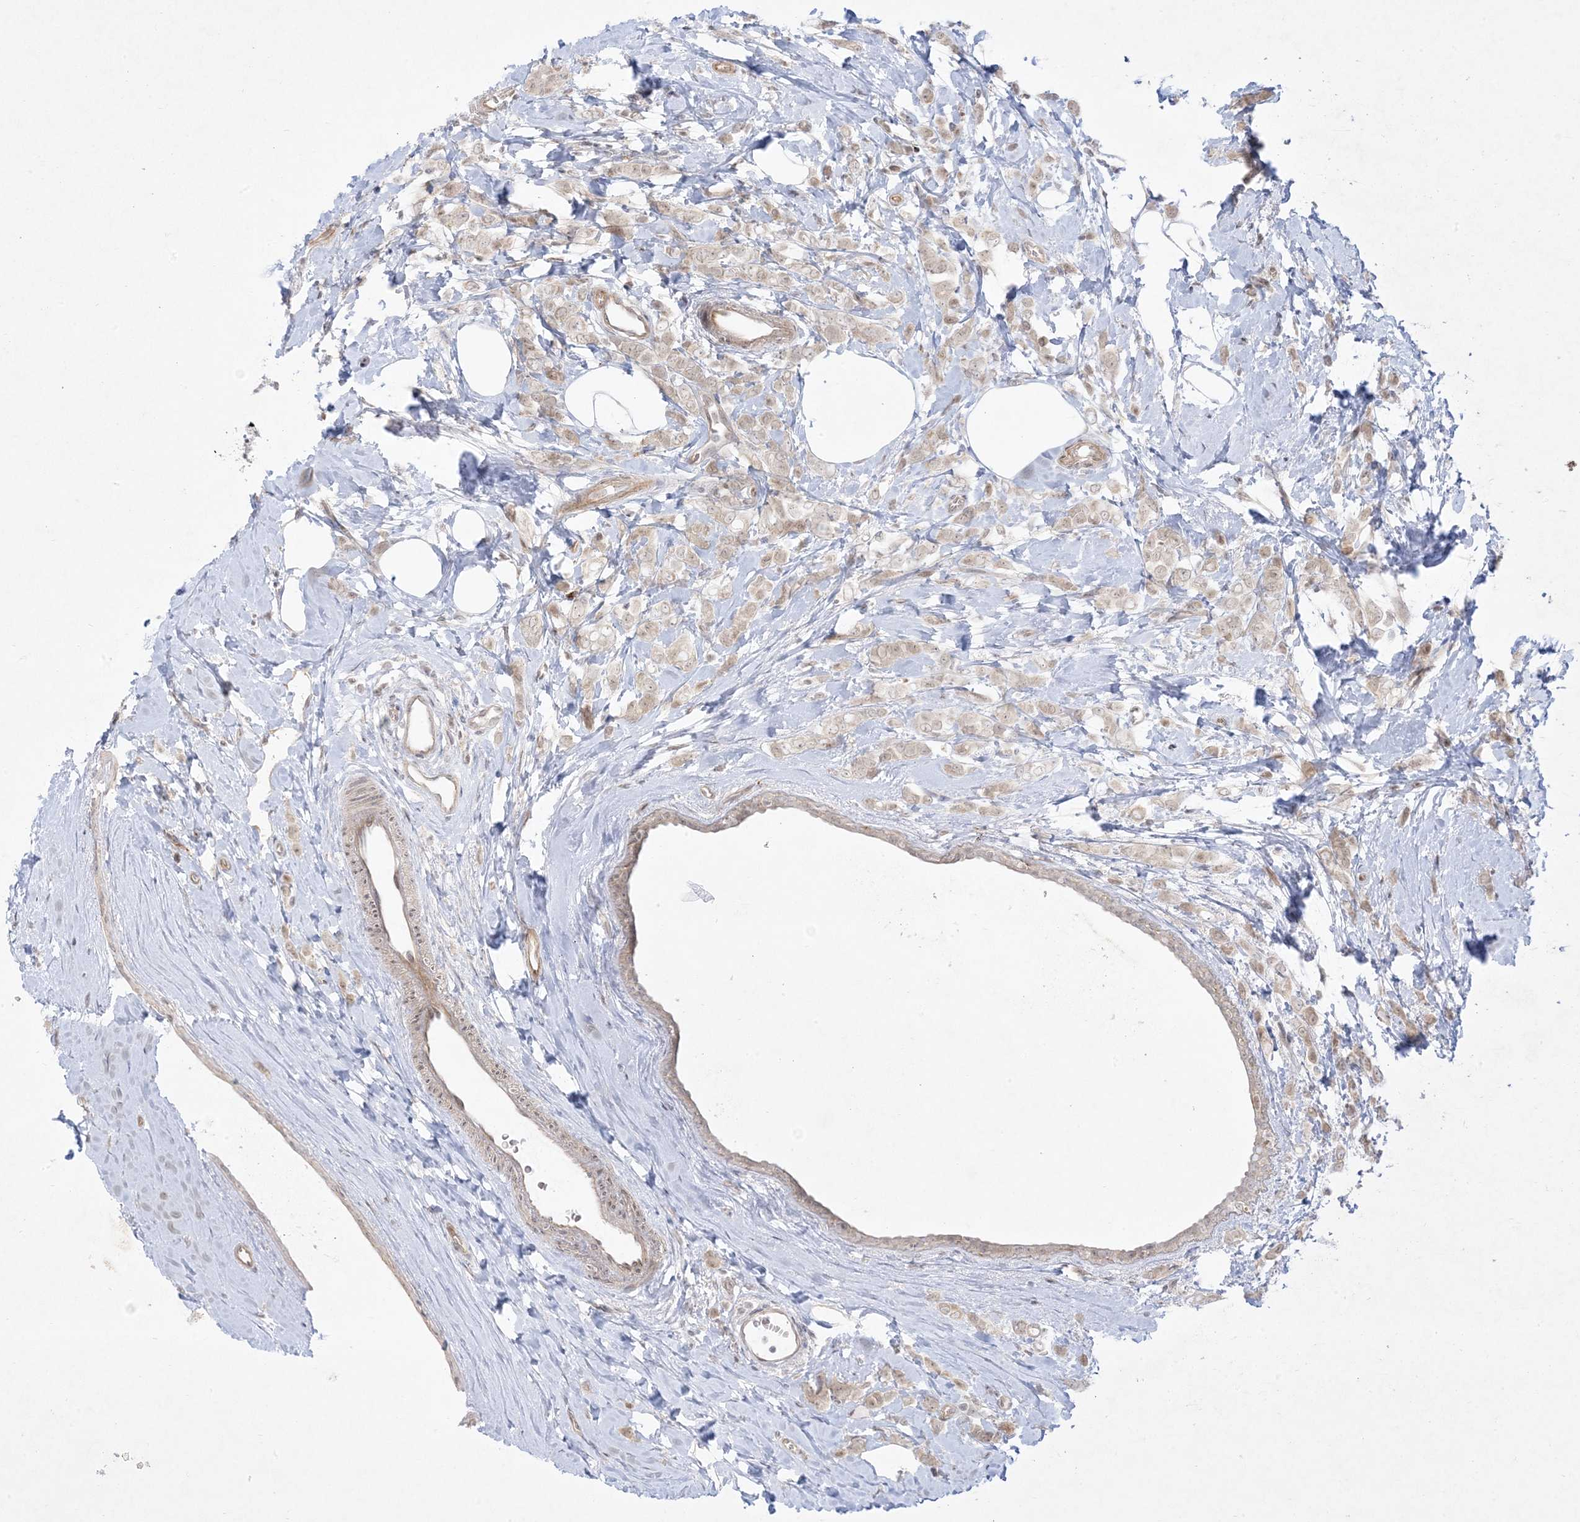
{"staining": {"intensity": "weak", "quantity": ">75%", "location": "cytoplasmic/membranous"}, "tissue": "breast cancer", "cell_type": "Tumor cells", "image_type": "cancer", "snomed": [{"axis": "morphology", "description": "Lobular carcinoma"}, {"axis": "topography", "description": "Breast"}], "caption": "This image displays immunohistochemistry staining of breast cancer, with low weak cytoplasmic/membranous staining in about >75% of tumor cells.", "gene": "PTK6", "patient": {"sex": "female", "age": 47}}